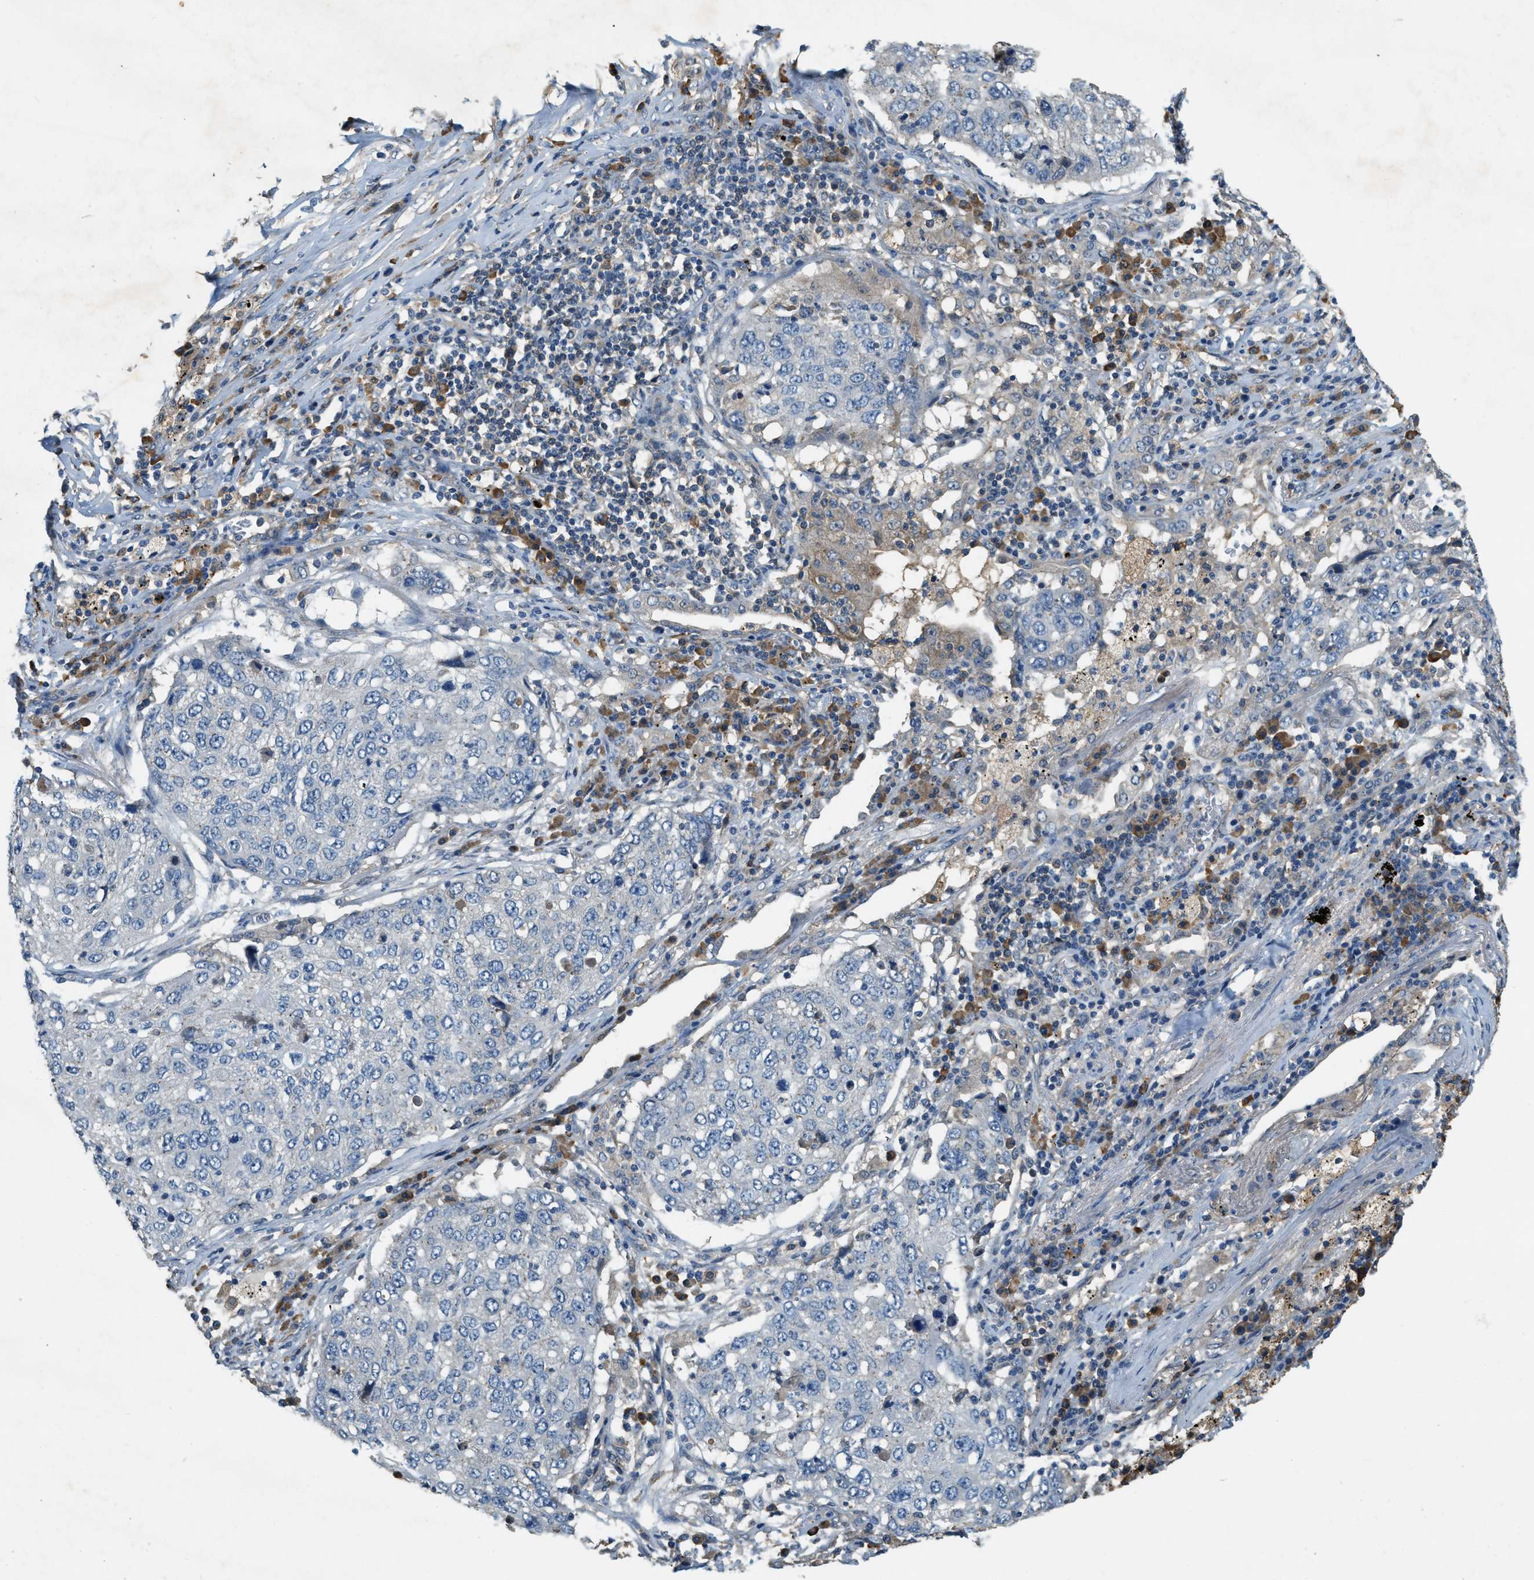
{"staining": {"intensity": "negative", "quantity": "none", "location": "none"}, "tissue": "lung cancer", "cell_type": "Tumor cells", "image_type": "cancer", "snomed": [{"axis": "morphology", "description": "Squamous cell carcinoma, NOS"}, {"axis": "topography", "description": "Lung"}], "caption": "DAB immunohistochemical staining of lung cancer (squamous cell carcinoma) demonstrates no significant positivity in tumor cells.", "gene": "CFLAR", "patient": {"sex": "female", "age": 63}}